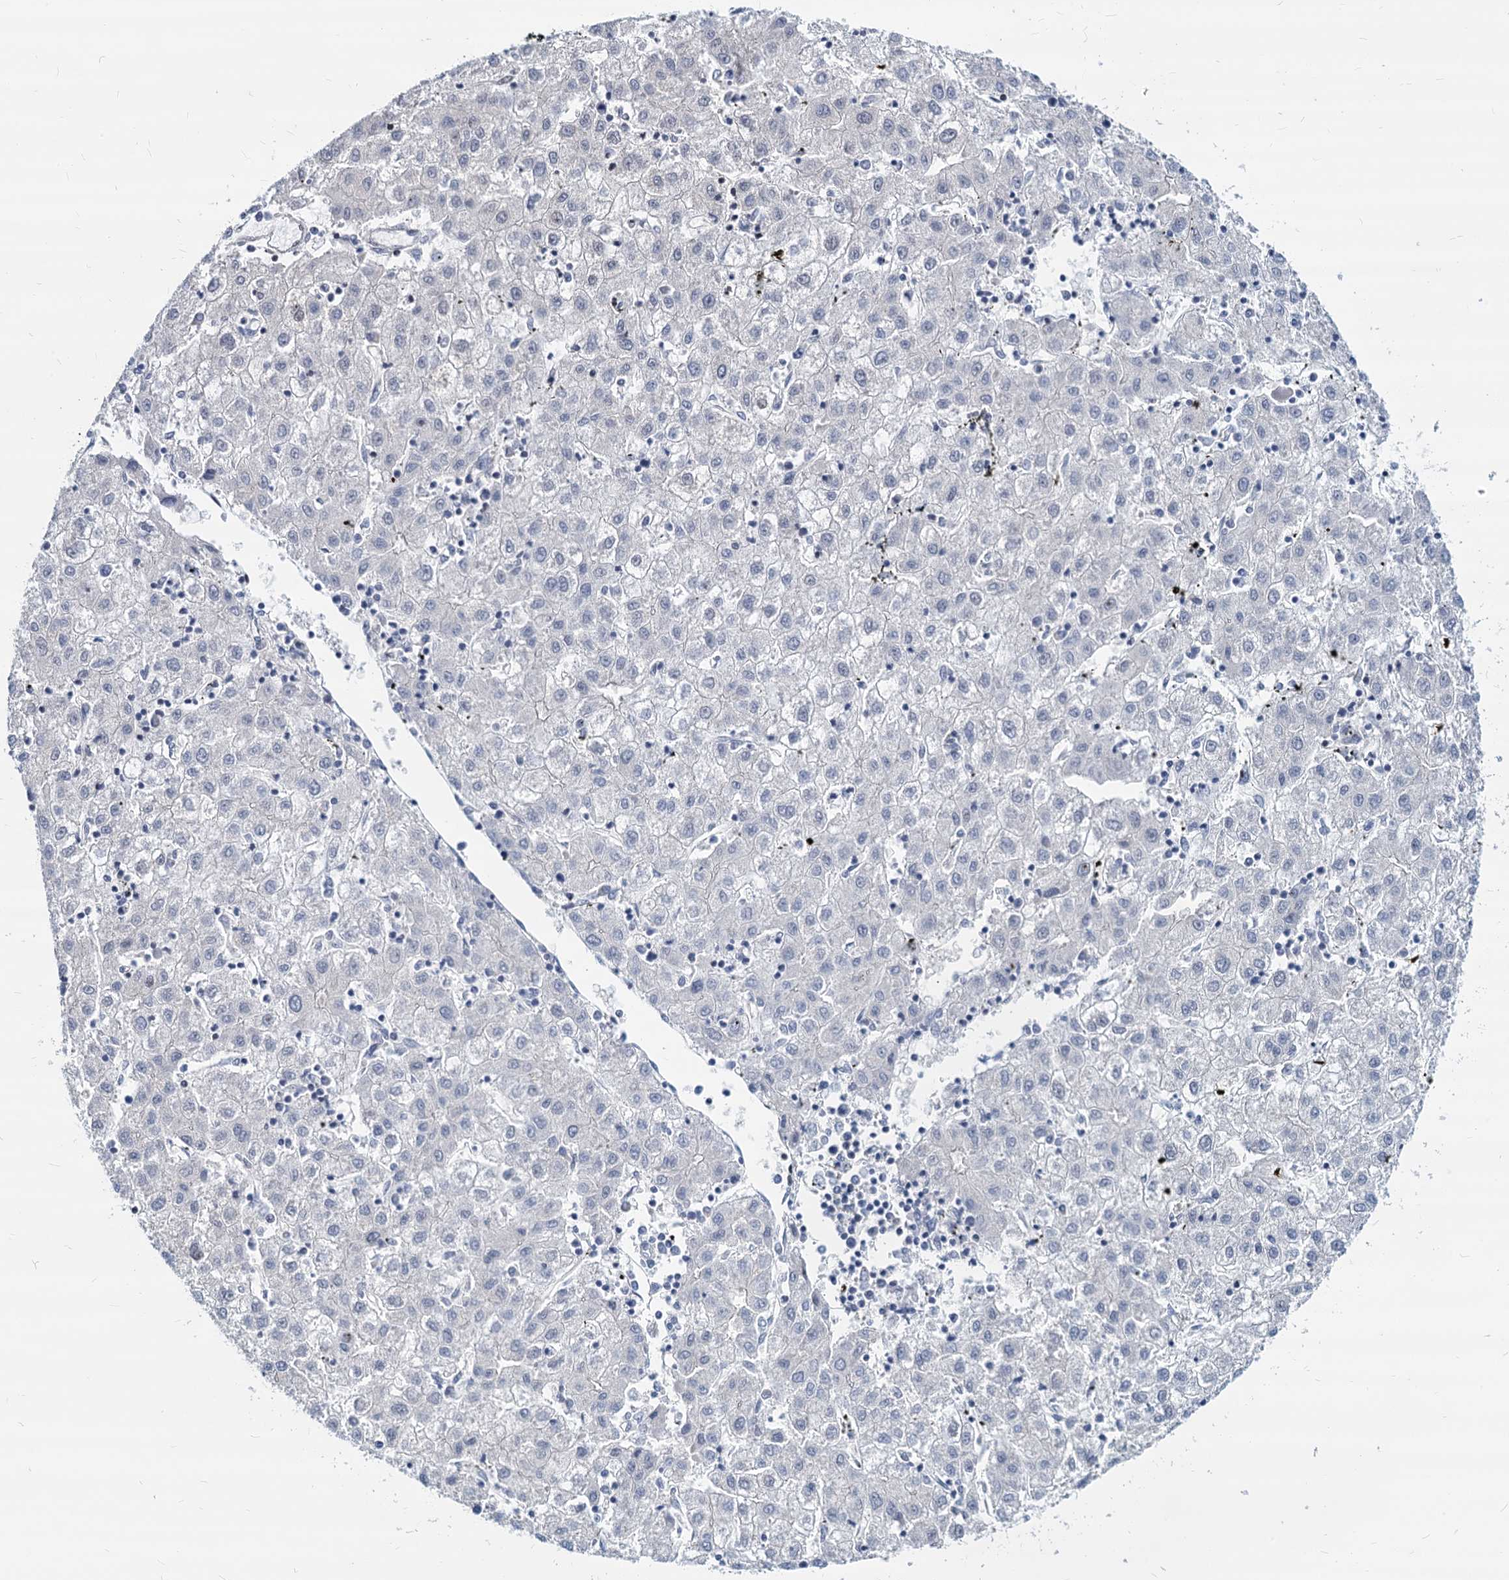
{"staining": {"intensity": "negative", "quantity": "none", "location": "none"}, "tissue": "liver cancer", "cell_type": "Tumor cells", "image_type": "cancer", "snomed": [{"axis": "morphology", "description": "Carcinoma, Hepatocellular, NOS"}, {"axis": "topography", "description": "Liver"}], "caption": "DAB (3,3'-diaminobenzidine) immunohistochemical staining of liver cancer (hepatocellular carcinoma) displays no significant expression in tumor cells.", "gene": "MECP2", "patient": {"sex": "male", "age": 72}}